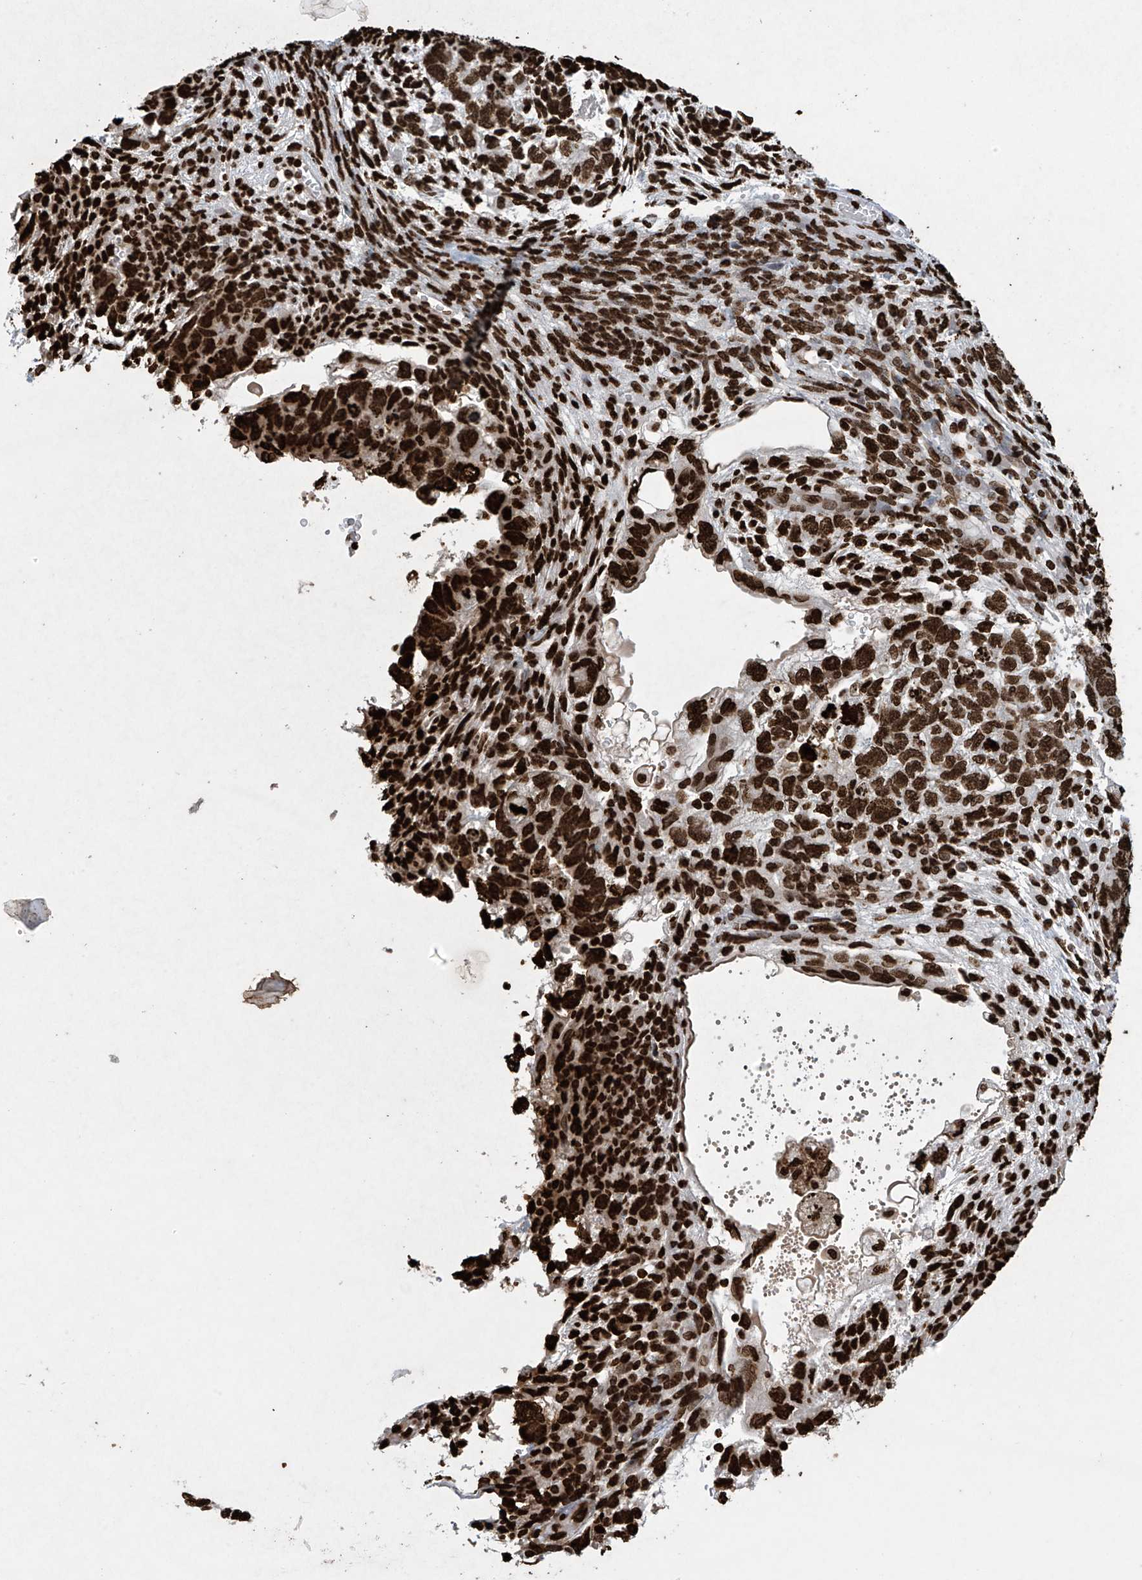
{"staining": {"intensity": "strong", "quantity": ">75%", "location": "nuclear"}, "tissue": "testis cancer", "cell_type": "Tumor cells", "image_type": "cancer", "snomed": [{"axis": "morphology", "description": "Carcinoma, Embryonal, NOS"}, {"axis": "topography", "description": "Testis"}], "caption": "About >75% of tumor cells in human testis embryonal carcinoma demonstrate strong nuclear protein positivity as visualized by brown immunohistochemical staining.", "gene": "H3-3A", "patient": {"sex": "male", "age": 36}}